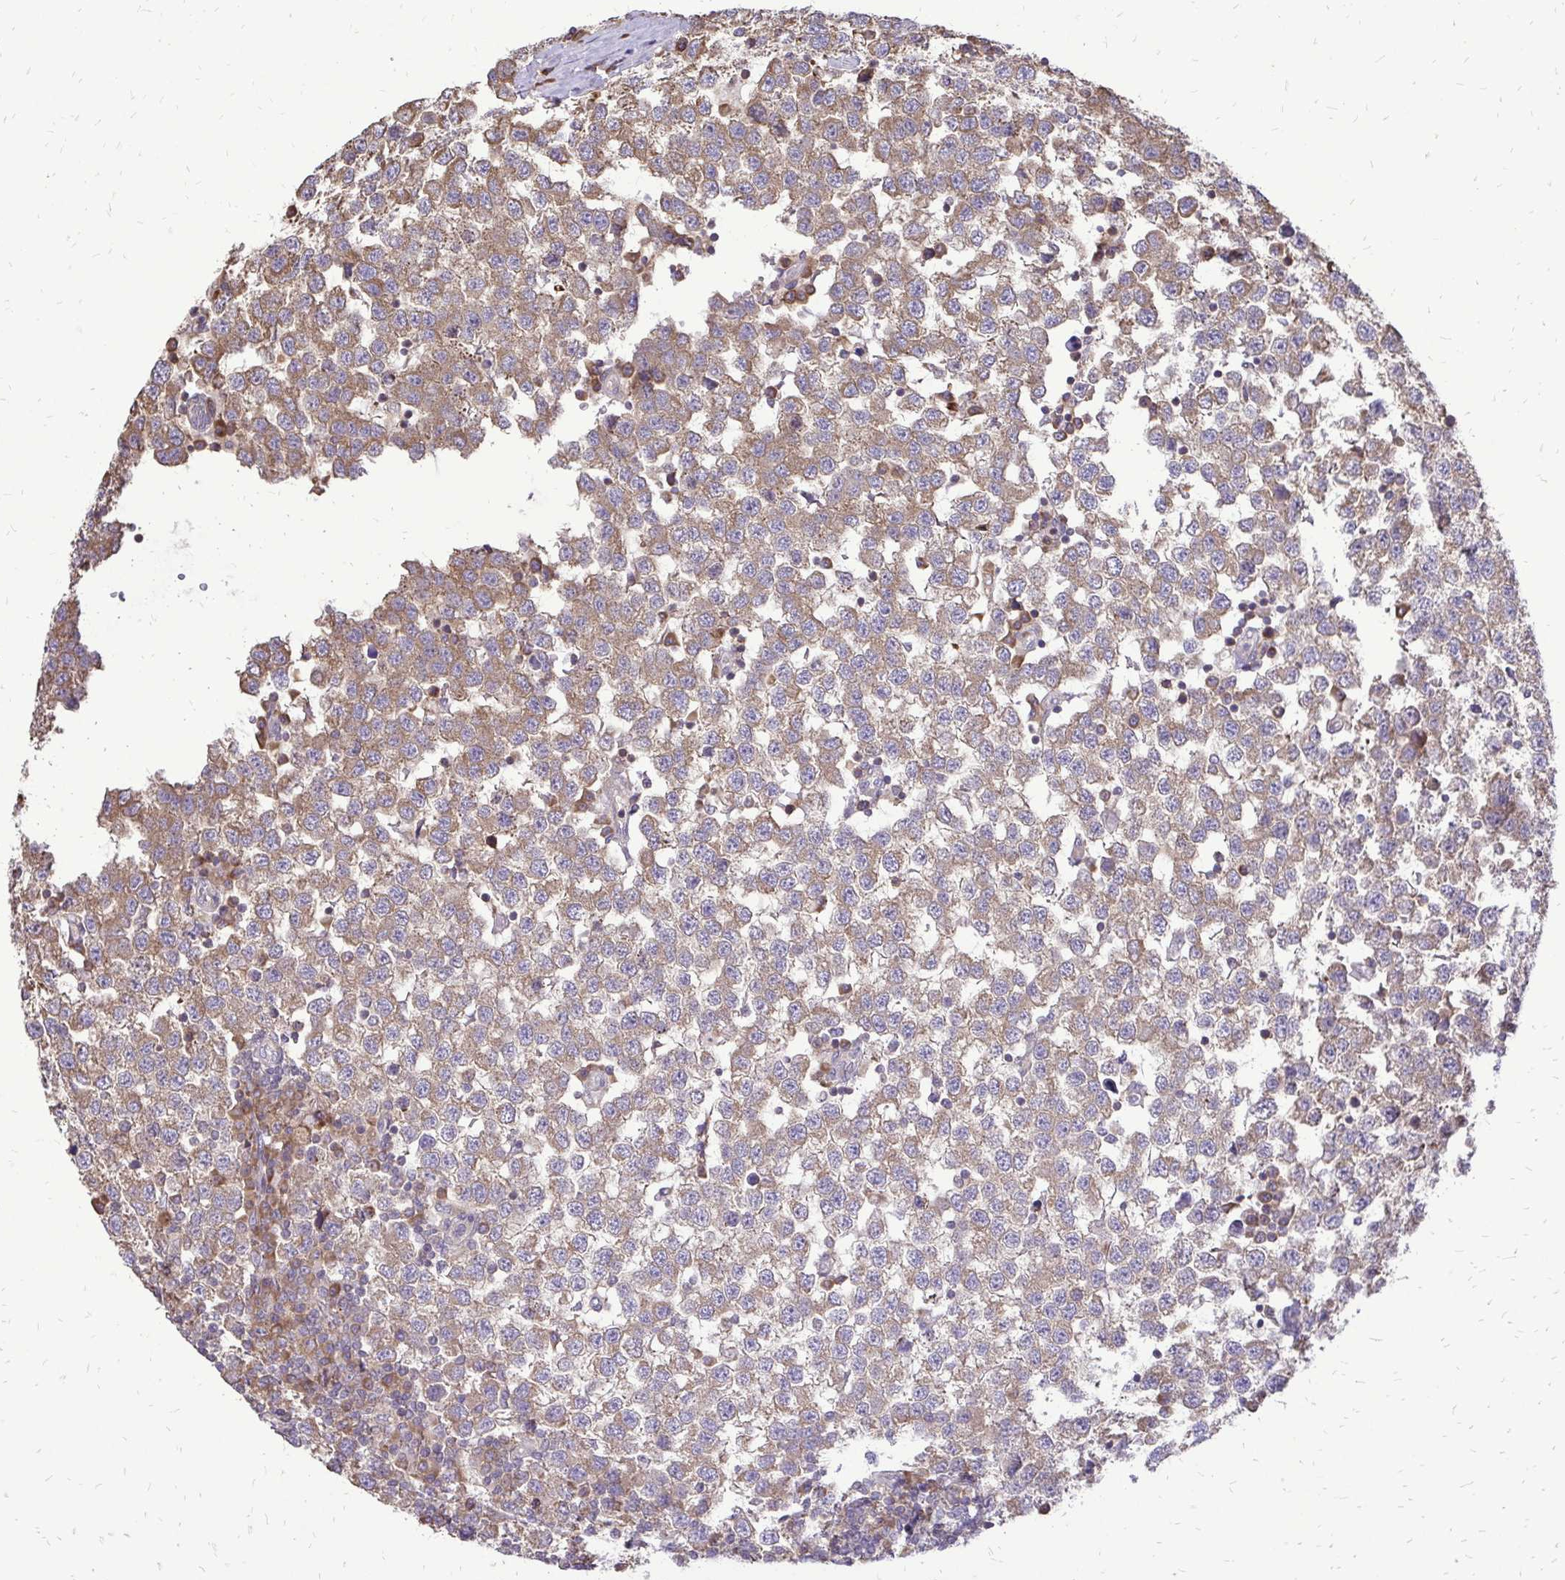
{"staining": {"intensity": "moderate", "quantity": ">75%", "location": "cytoplasmic/membranous"}, "tissue": "testis cancer", "cell_type": "Tumor cells", "image_type": "cancer", "snomed": [{"axis": "morphology", "description": "Seminoma, NOS"}, {"axis": "topography", "description": "Testis"}], "caption": "The photomicrograph displays a brown stain indicating the presence of a protein in the cytoplasmic/membranous of tumor cells in testis cancer.", "gene": "RPS3", "patient": {"sex": "male", "age": 34}}